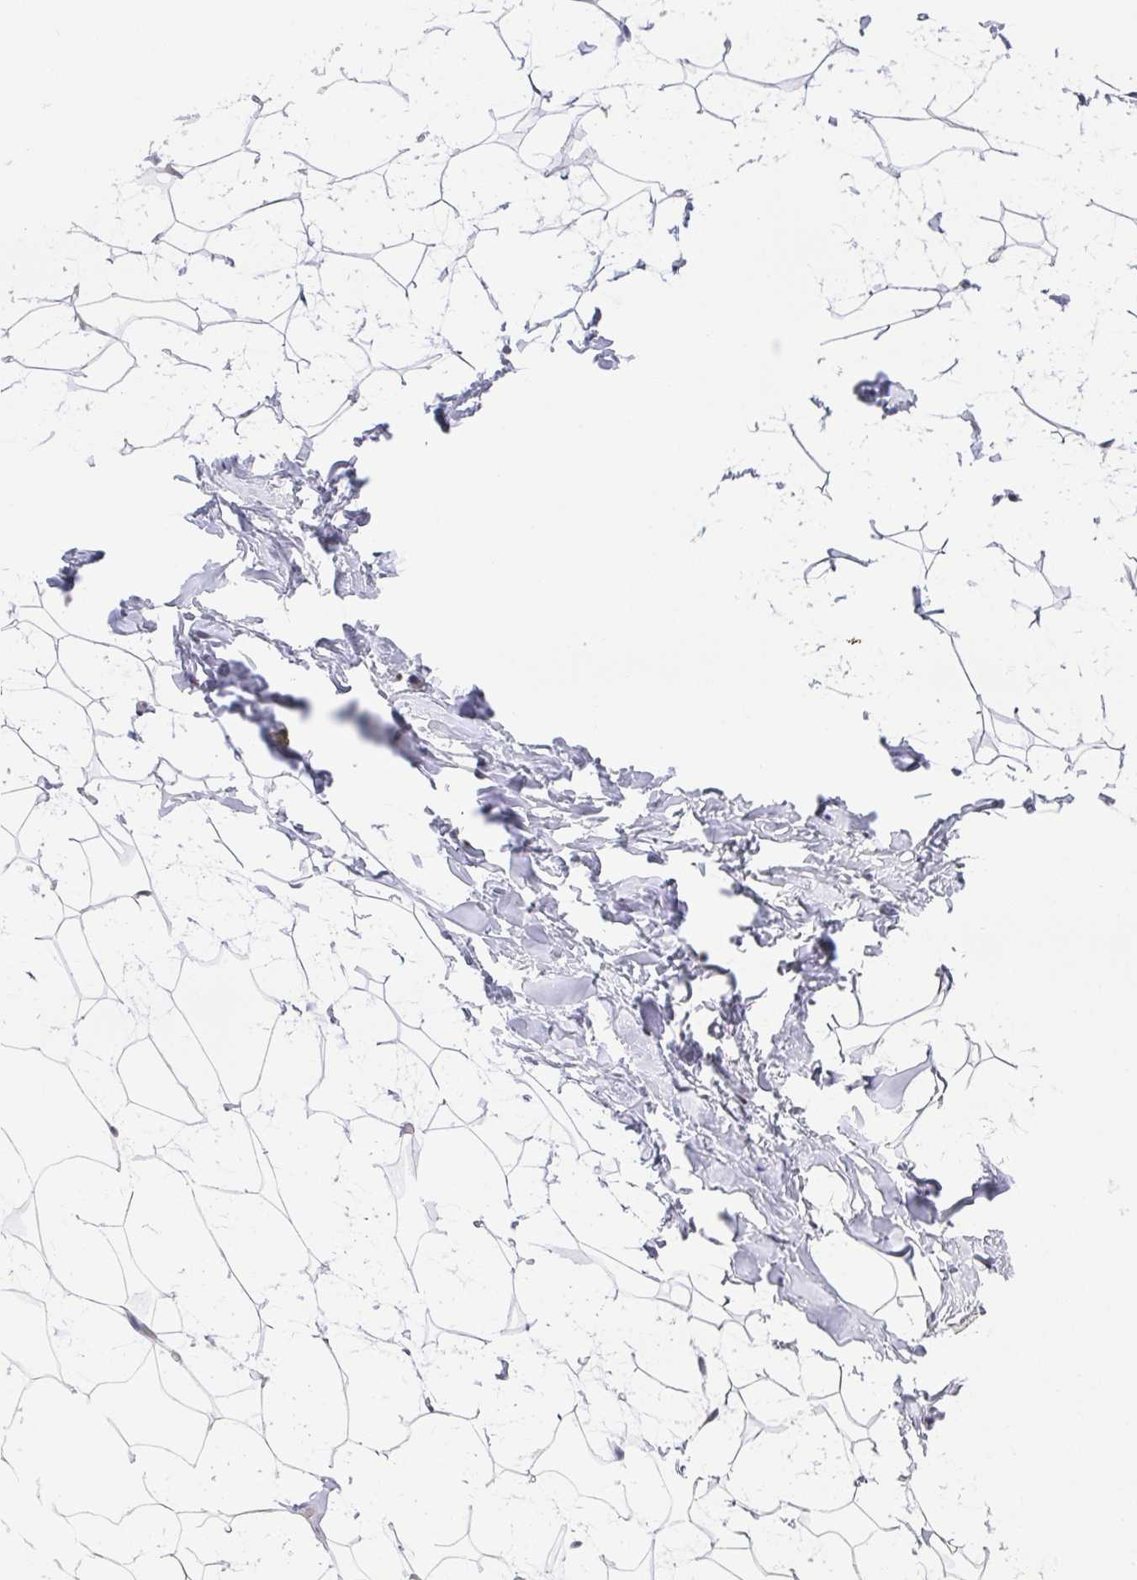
{"staining": {"intensity": "negative", "quantity": "none", "location": "none"}, "tissue": "breast", "cell_type": "Adipocytes", "image_type": "normal", "snomed": [{"axis": "morphology", "description": "Normal tissue, NOS"}, {"axis": "topography", "description": "Breast"}], "caption": "An image of human breast is negative for staining in adipocytes. (DAB immunohistochemistry with hematoxylin counter stain).", "gene": "SLC7A10", "patient": {"sex": "female", "age": 32}}